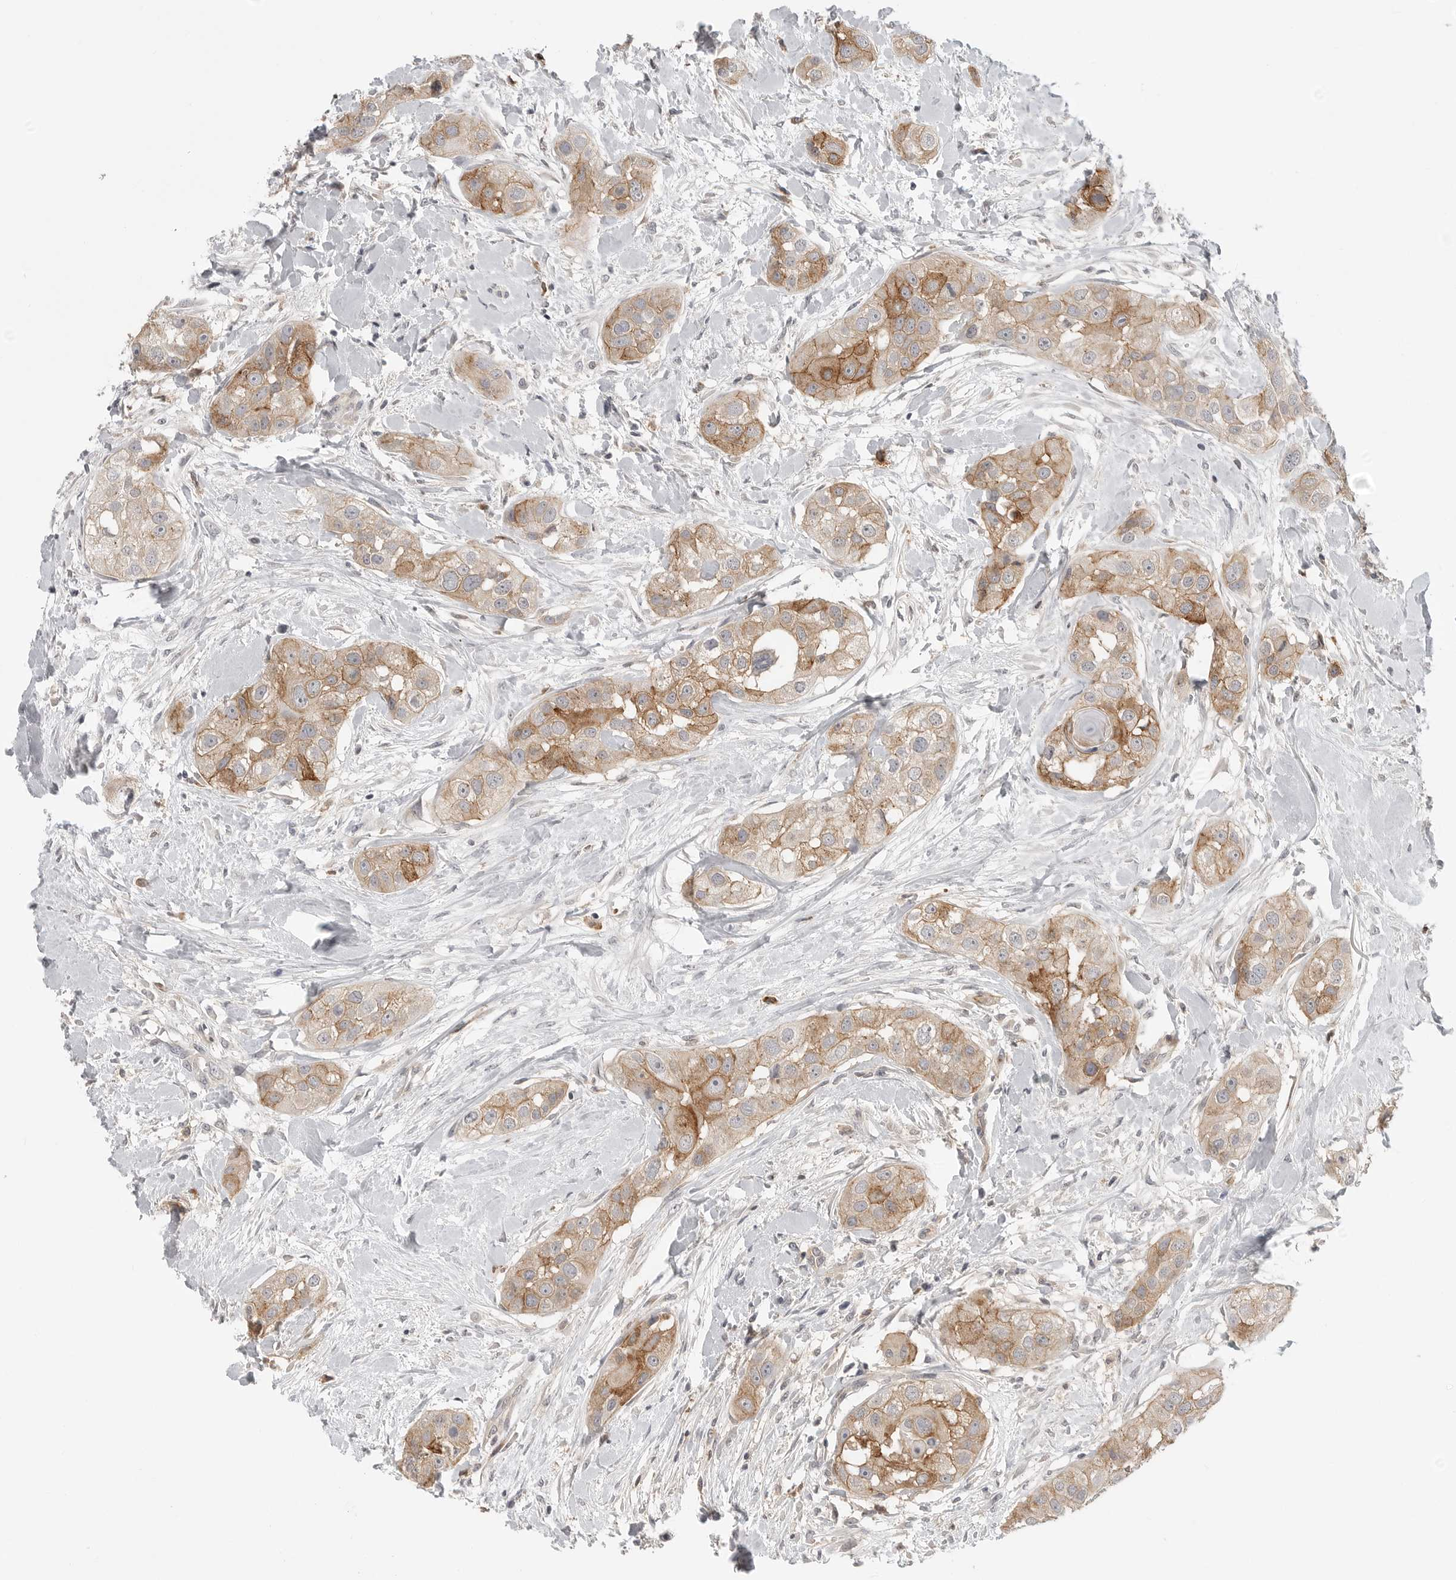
{"staining": {"intensity": "moderate", "quantity": ">75%", "location": "cytoplasmic/membranous"}, "tissue": "head and neck cancer", "cell_type": "Tumor cells", "image_type": "cancer", "snomed": [{"axis": "morphology", "description": "Normal tissue, NOS"}, {"axis": "morphology", "description": "Squamous cell carcinoma, NOS"}, {"axis": "topography", "description": "Skeletal muscle"}, {"axis": "topography", "description": "Head-Neck"}], "caption": "Head and neck cancer (squamous cell carcinoma) stained for a protein displays moderate cytoplasmic/membranous positivity in tumor cells.", "gene": "IFNGR1", "patient": {"sex": "male", "age": 51}}